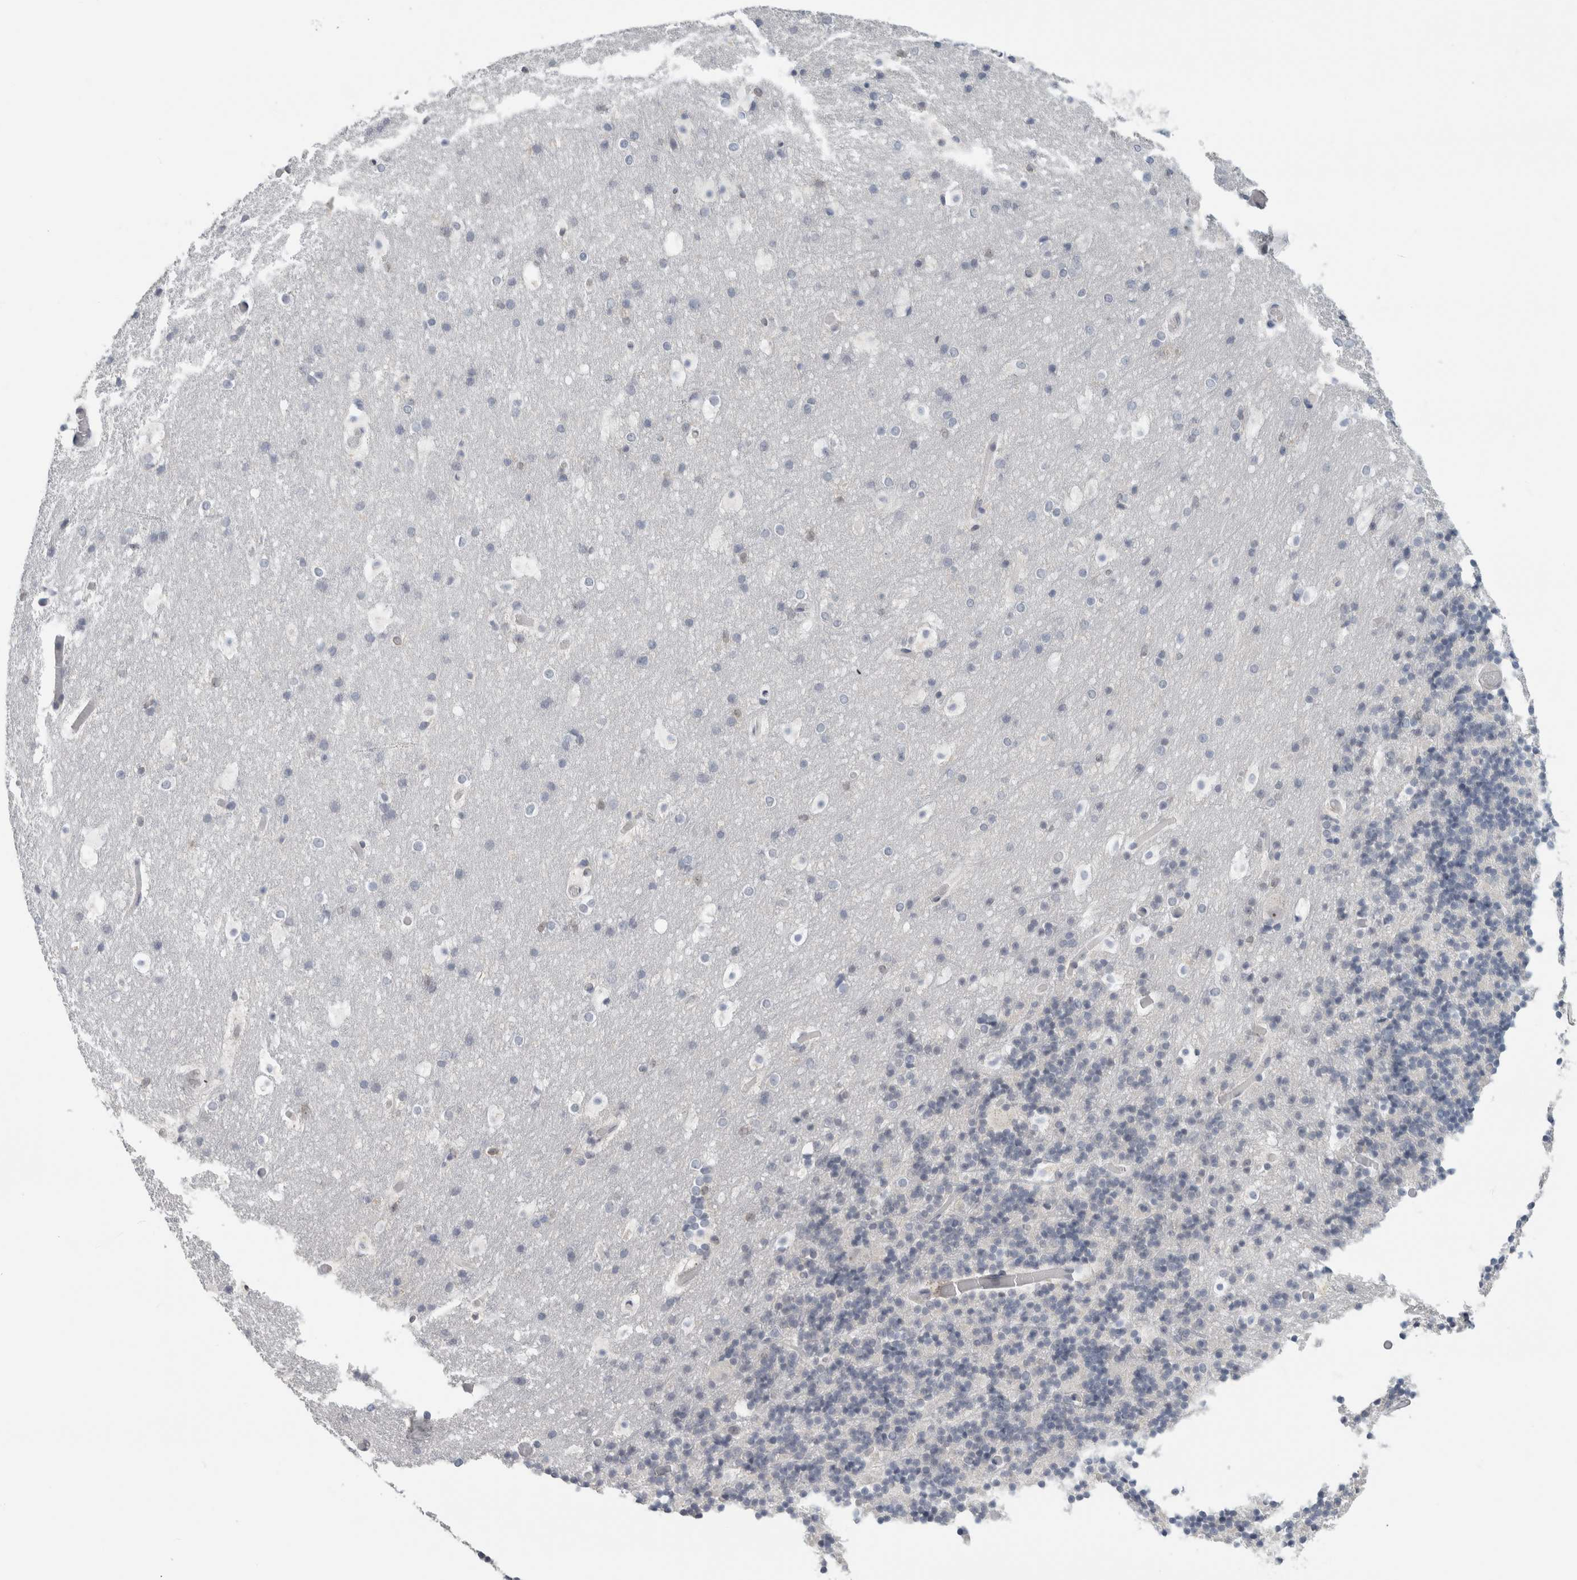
{"staining": {"intensity": "negative", "quantity": "none", "location": "none"}, "tissue": "cerebellum", "cell_type": "Cells in granular layer", "image_type": "normal", "snomed": [{"axis": "morphology", "description": "Normal tissue, NOS"}, {"axis": "topography", "description": "Cerebellum"}], "caption": "Immunohistochemistry (IHC) photomicrograph of benign cerebellum stained for a protein (brown), which exhibits no staining in cells in granular layer.", "gene": "FMR1NB", "patient": {"sex": "male", "age": 57}}